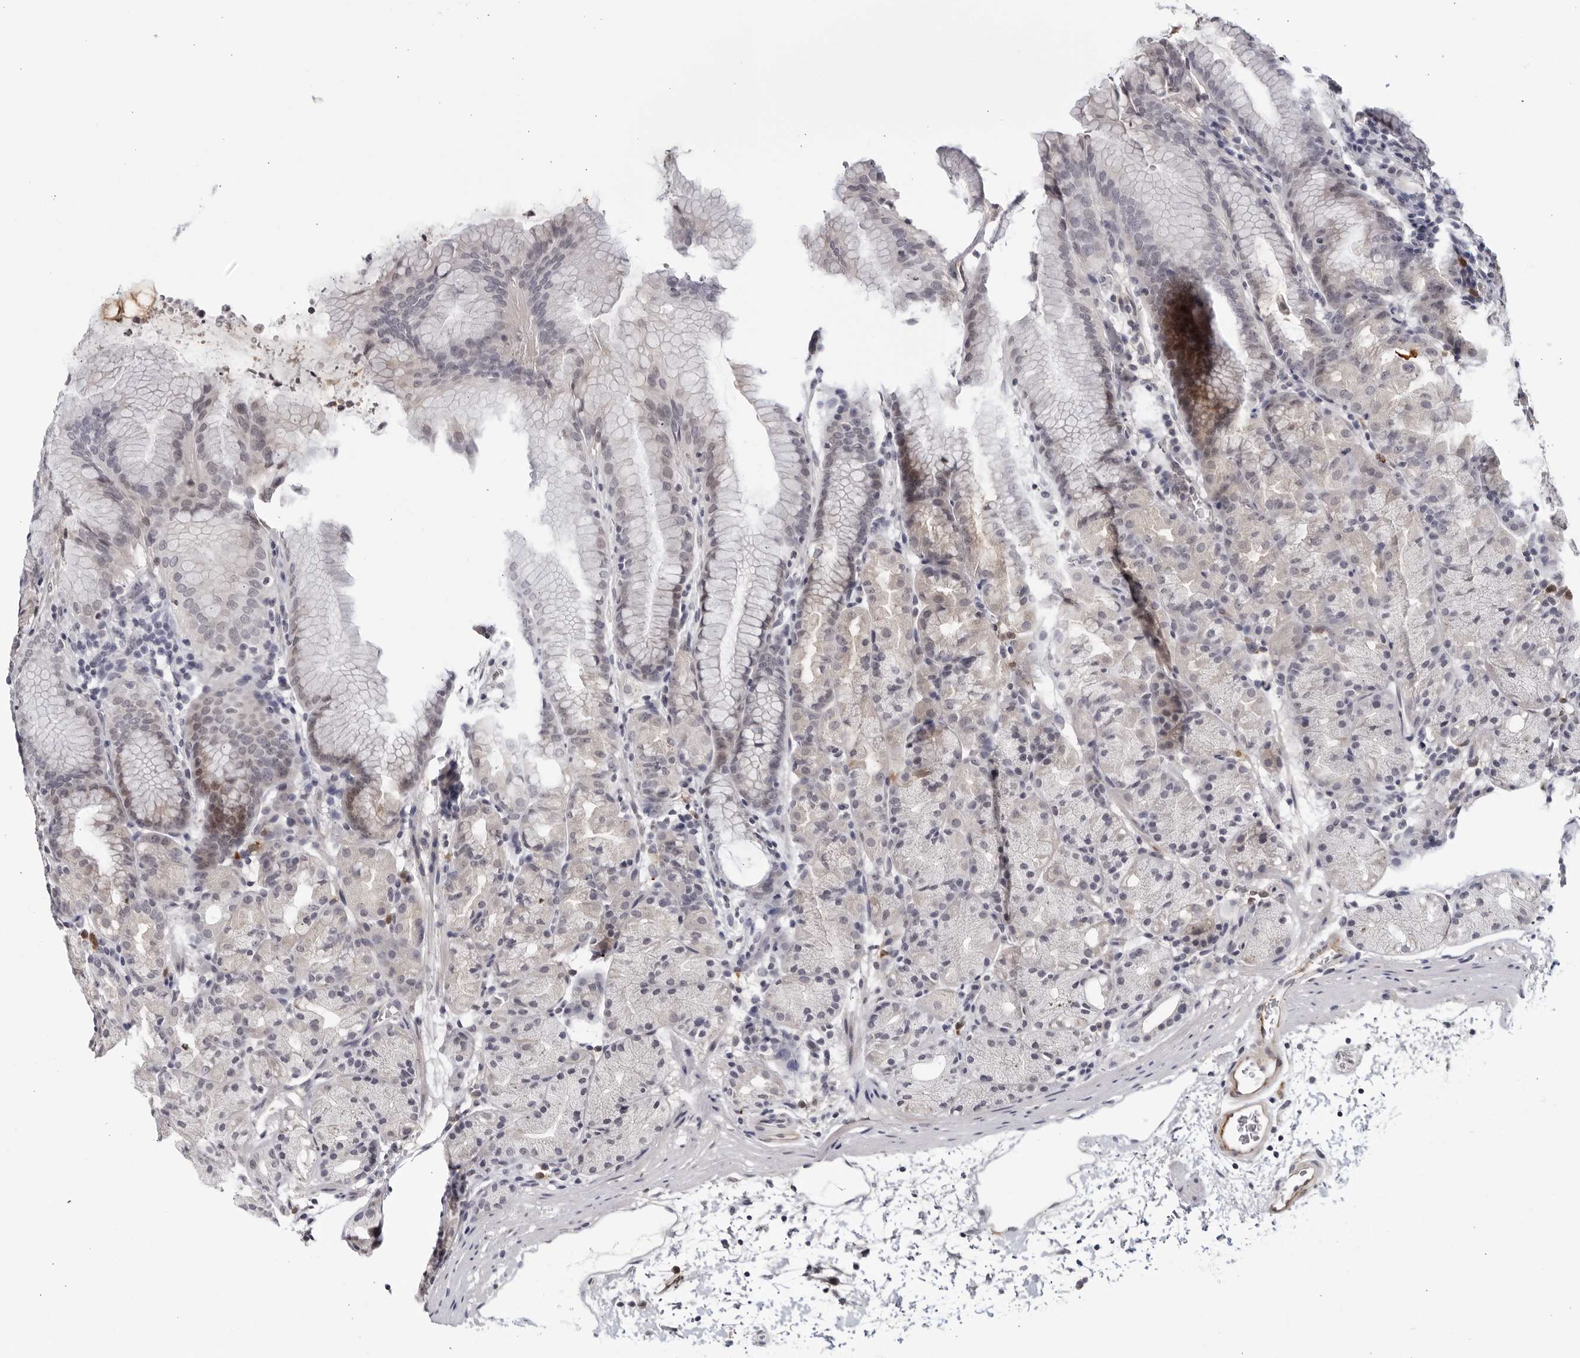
{"staining": {"intensity": "weak", "quantity": "<25%", "location": "cytoplasmic/membranous,nuclear"}, "tissue": "stomach", "cell_type": "Glandular cells", "image_type": "normal", "snomed": [{"axis": "morphology", "description": "Normal tissue, NOS"}, {"axis": "topography", "description": "Stomach, upper"}], "caption": "The immunohistochemistry photomicrograph has no significant staining in glandular cells of stomach. Nuclei are stained in blue.", "gene": "STRADB", "patient": {"sex": "male", "age": 48}}